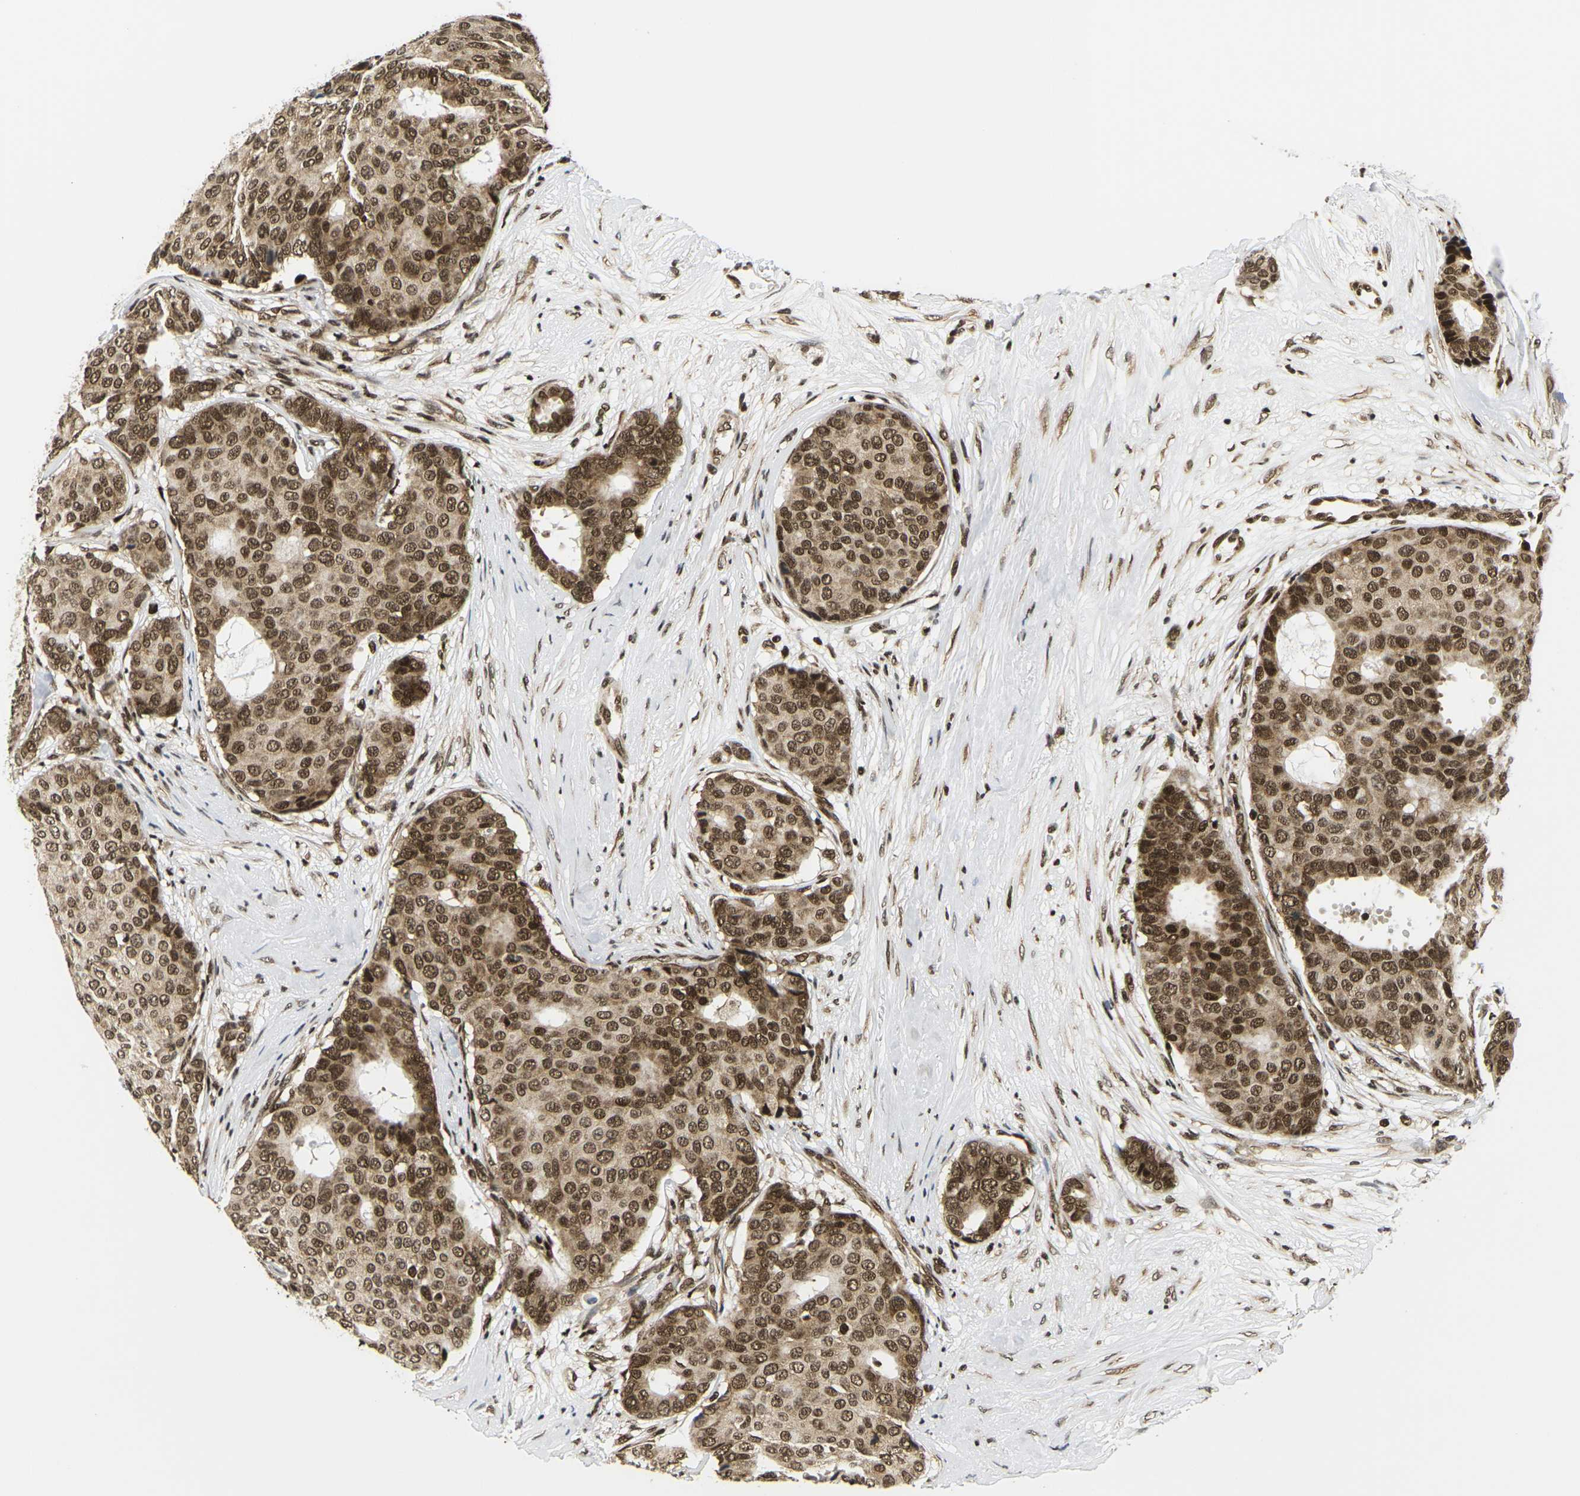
{"staining": {"intensity": "moderate", "quantity": ">75%", "location": "cytoplasmic/membranous,nuclear"}, "tissue": "breast cancer", "cell_type": "Tumor cells", "image_type": "cancer", "snomed": [{"axis": "morphology", "description": "Duct carcinoma"}, {"axis": "topography", "description": "Breast"}], "caption": "Moderate cytoplasmic/membranous and nuclear staining is seen in approximately >75% of tumor cells in breast infiltrating ductal carcinoma.", "gene": "CELF1", "patient": {"sex": "female", "age": 75}}